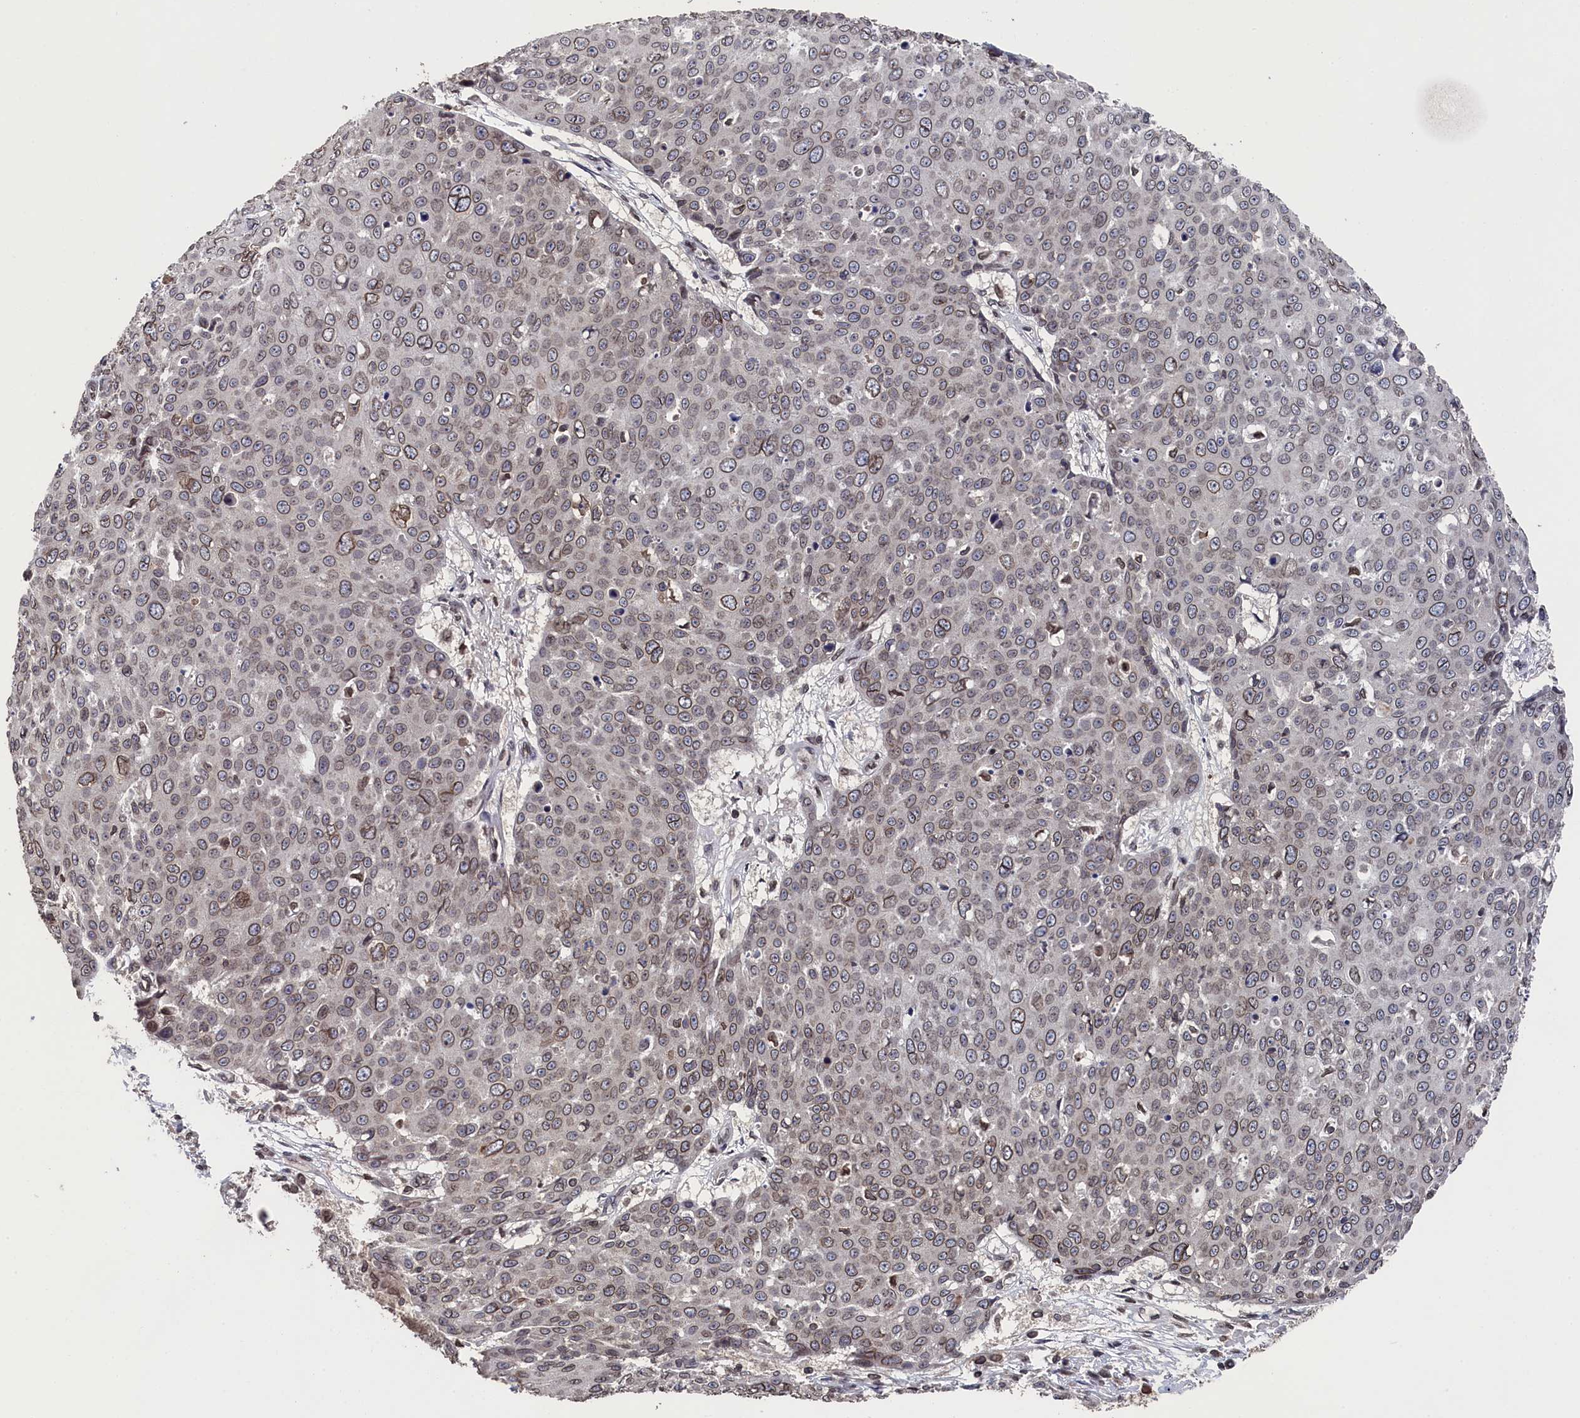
{"staining": {"intensity": "moderate", "quantity": ">75%", "location": "cytoplasmic/membranous,nuclear"}, "tissue": "skin cancer", "cell_type": "Tumor cells", "image_type": "cancer", "snomed": [{"axis": "morphology", "description": "Squamous cell carcinoma, NOS"}, {"axis": "topography", "description": "Skin"}], "caption": "A high-resolution micrograph shows immunohistochemistry (IHC) staining of skin squamous cell carcinoma, which exhibits moderate cytoplasmic/membranous and nuclear staining in about >75% of tumor cells.", "gene": "ANKEF1", "patient": {"sex": "male", "age": 71}}